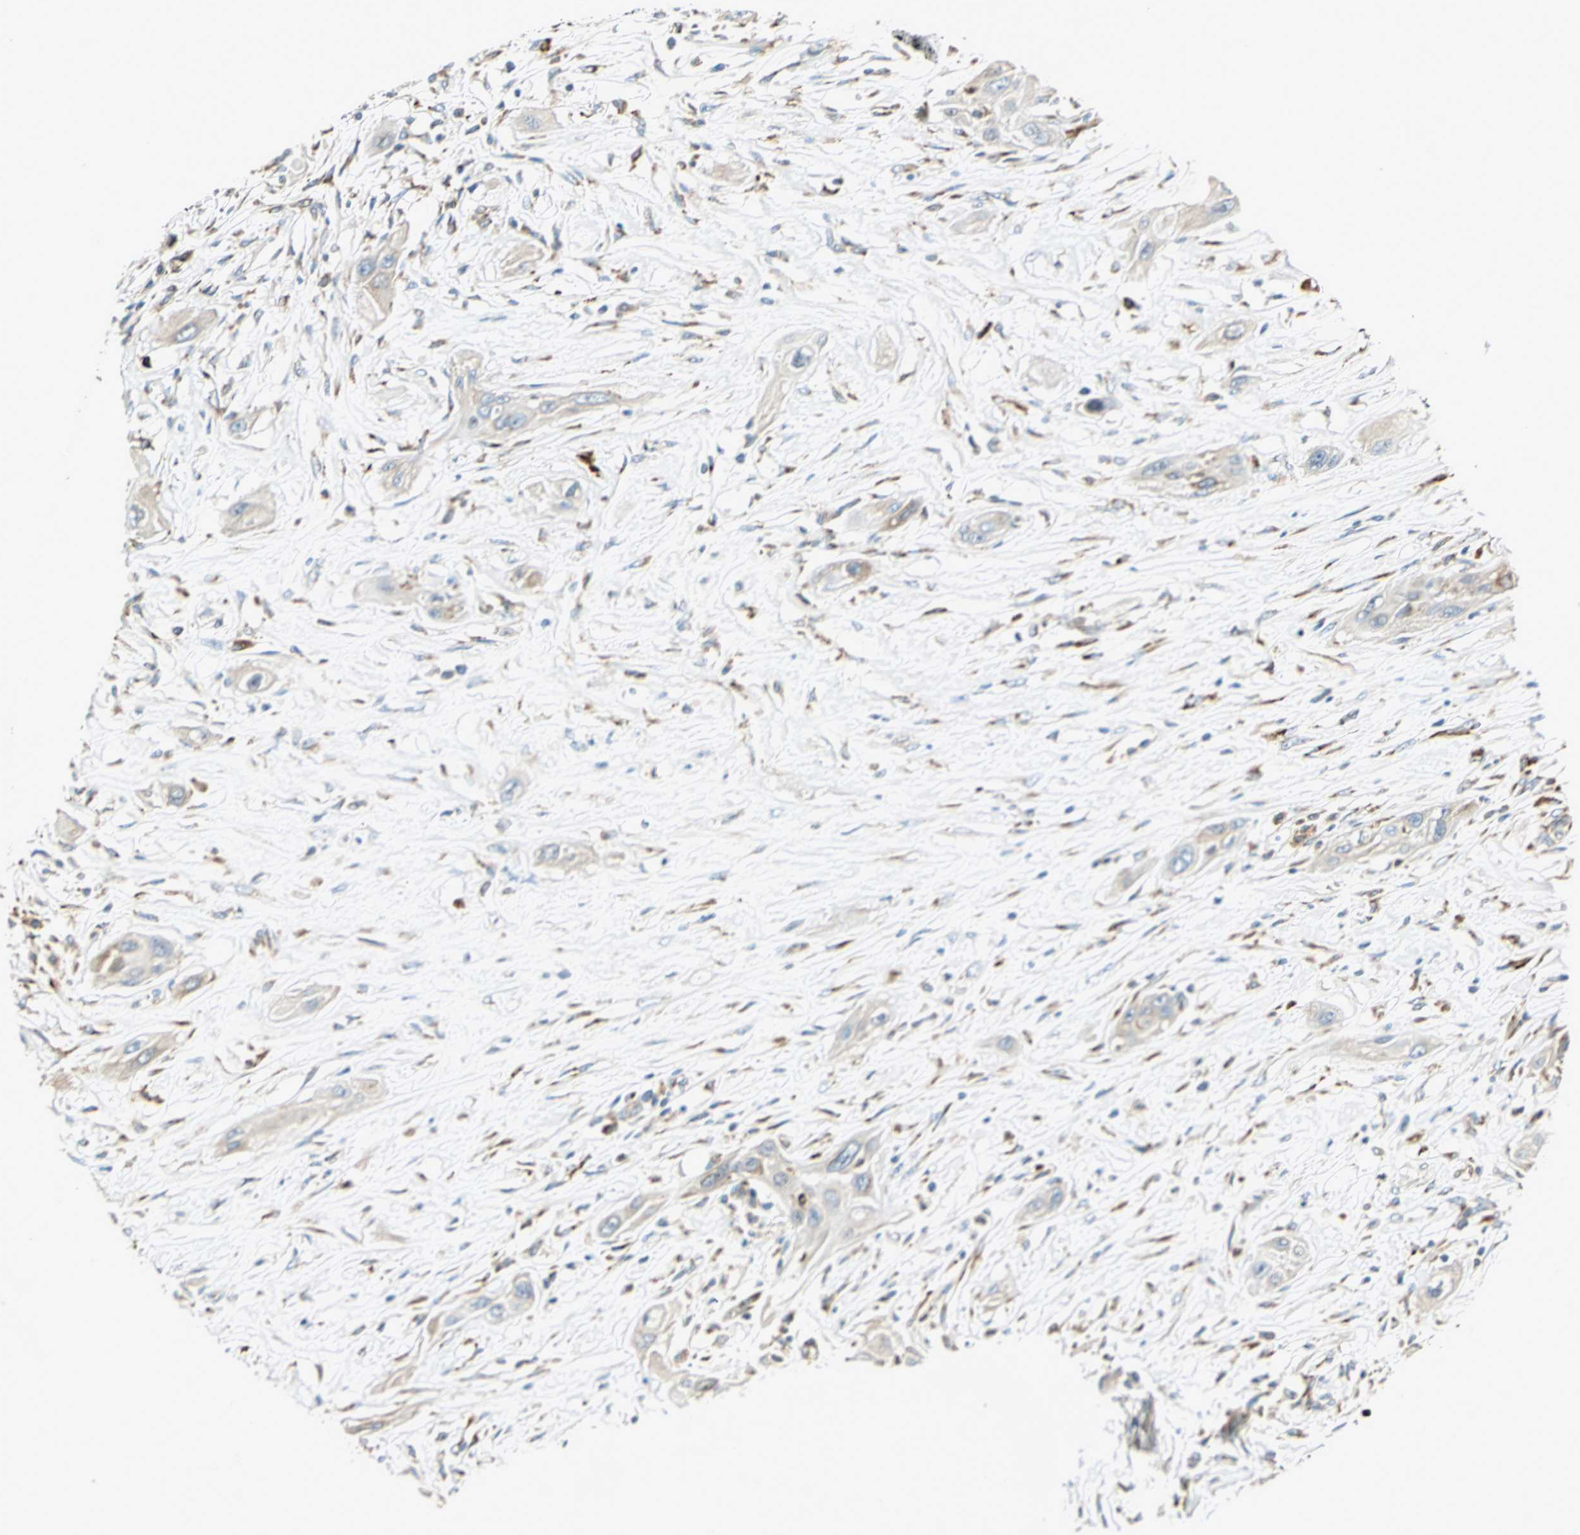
{"staining": {"intensity": "weak", "quantity": ">75%", "location": "cytoplasmic/membranous"}, "tissue": "lung cancer", "cell_type": "Tumor cells", "image_type": "cancer", "snomed": [{"axis": "morphology", "description": "Squamous cell carcinoma, NOS"}, {"axis": "topography", "description": "Lung"}], "caption": "Weak cytoplasmic/membranous staining is identified in about >75% of tumor cells in squamous cell carcinoma (lung). (Stains: DAB in brown, nuclei in blue, Microscopy: brightfield microscopy at high magnification).", "gene": "PDIA4", "patient": {"sex": "female", "age": 47}}